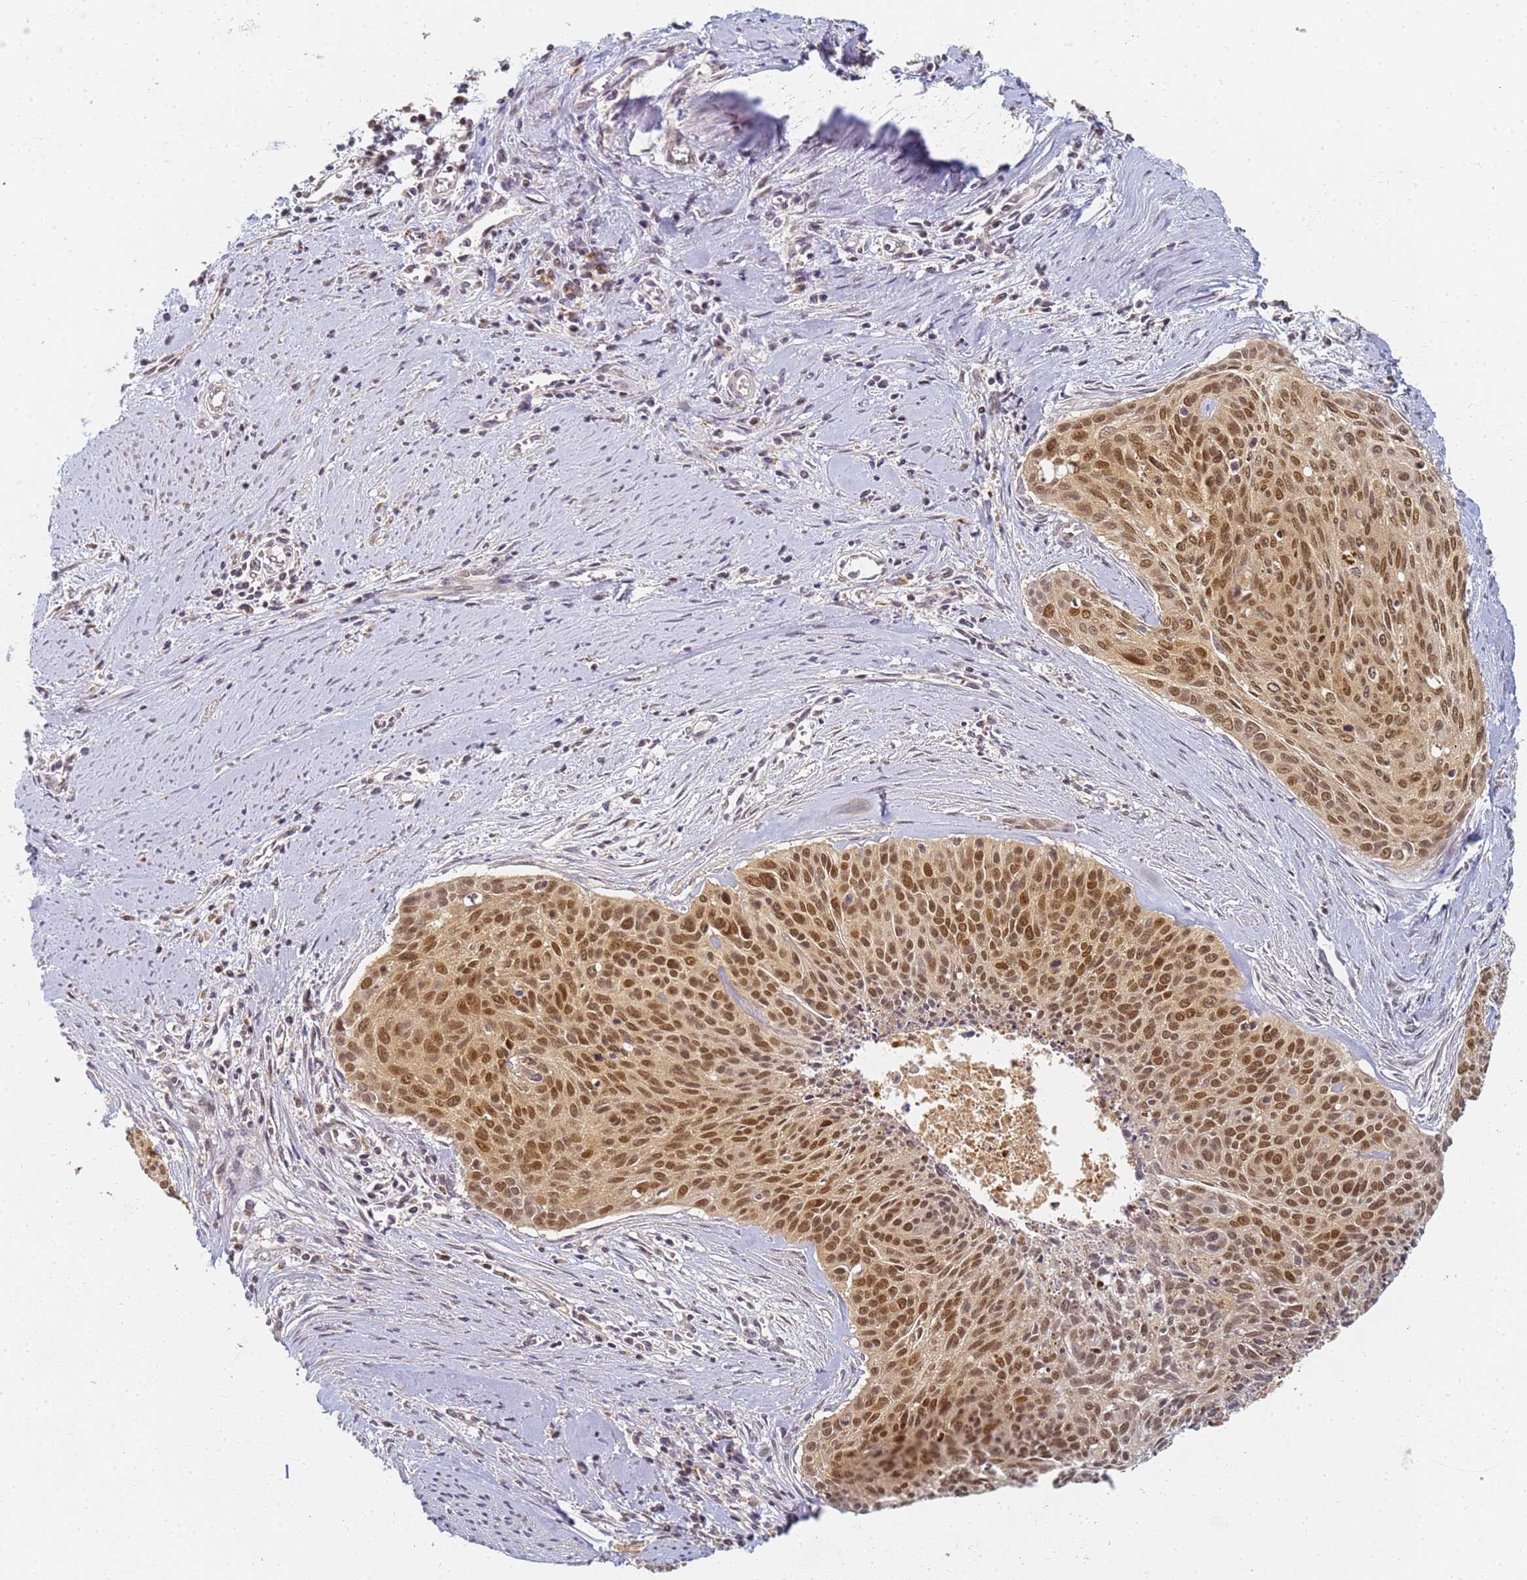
{"staining": {"intensity": "moderate", "quantity": ">75%", "location": "nuclear"}, "tissue": "cervical cancer", "cell_type": "Tumor cells", "image_type": "cancer", "snomed": [{"axis": "morphology", "description": "Squamous cell carcinoma, NOS"}, {"axis": "topography", "description": "Cervix"}], "caption": "Immunohistochemistry micrograph of cervical cancer stained for a protein (brown), which demonstrates medium levels of moderate nuclear staining in about >75% of tumor cells.", "gene": "HMCES", "patient": {"sex": "female", "age": 55}}